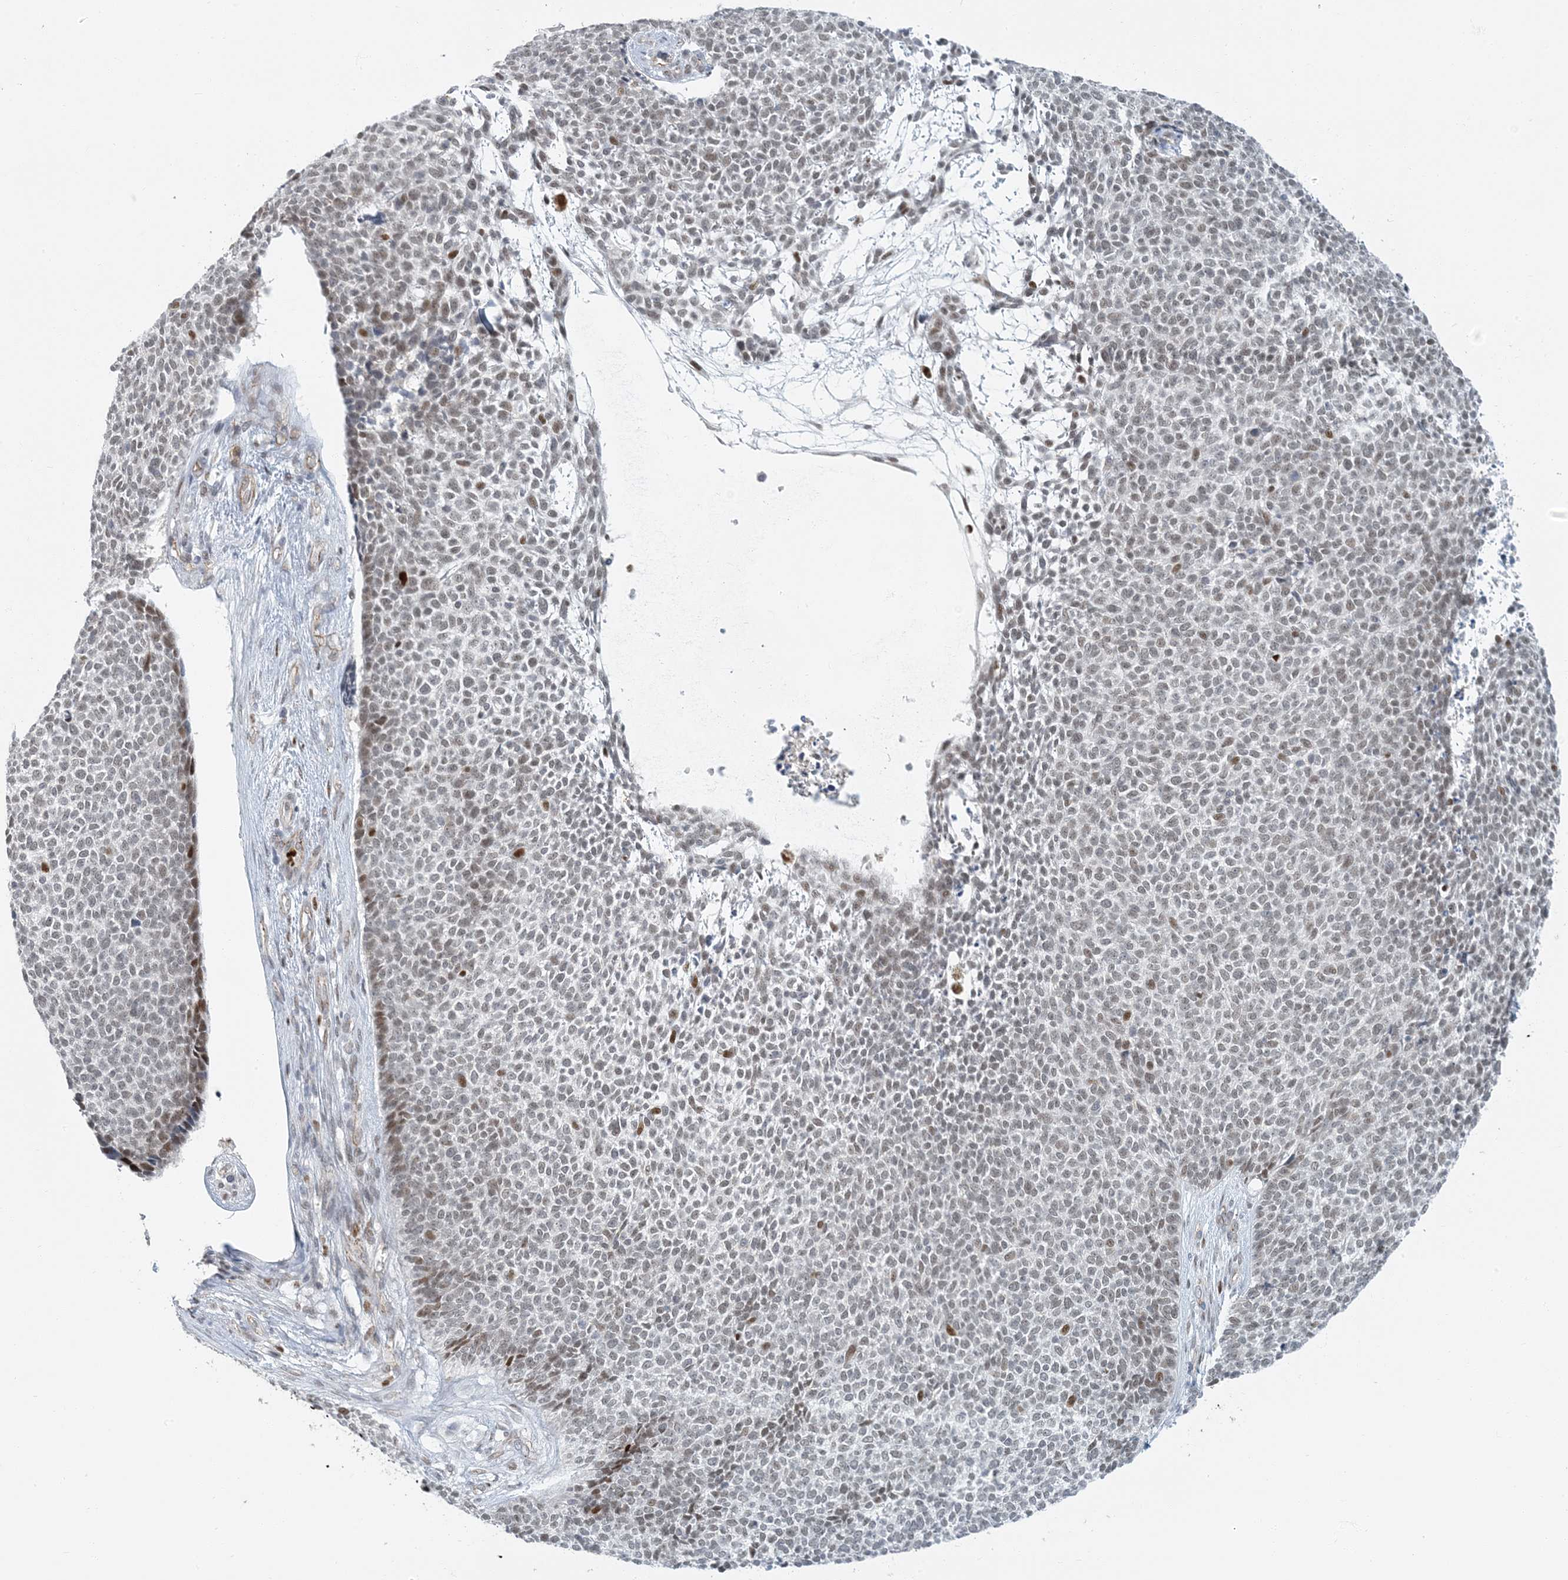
{"staining": {"intensity": "weak", "quantity": ">75%", "location": "nuclear"}, "tissue": "skin cancer", "cell_type": "Tumor cells", "image_type": "cancer", "snomed": [{"axis": "morphology", "description": "Basal cell carcinoma"}, {"axis": "topography", "description": "Skin"}], "caption": "A low amount of weak nuclear expression is seen in approximately >75% of tumor cells in skin cancer (basal cell carcinoma) tissue. (DAB (3,3'-diaminobenzidine) = brown stain, brightfield microscopy at high magnification).", "gene": "AK9", "patient": {"sex": "female", "age": 84}}